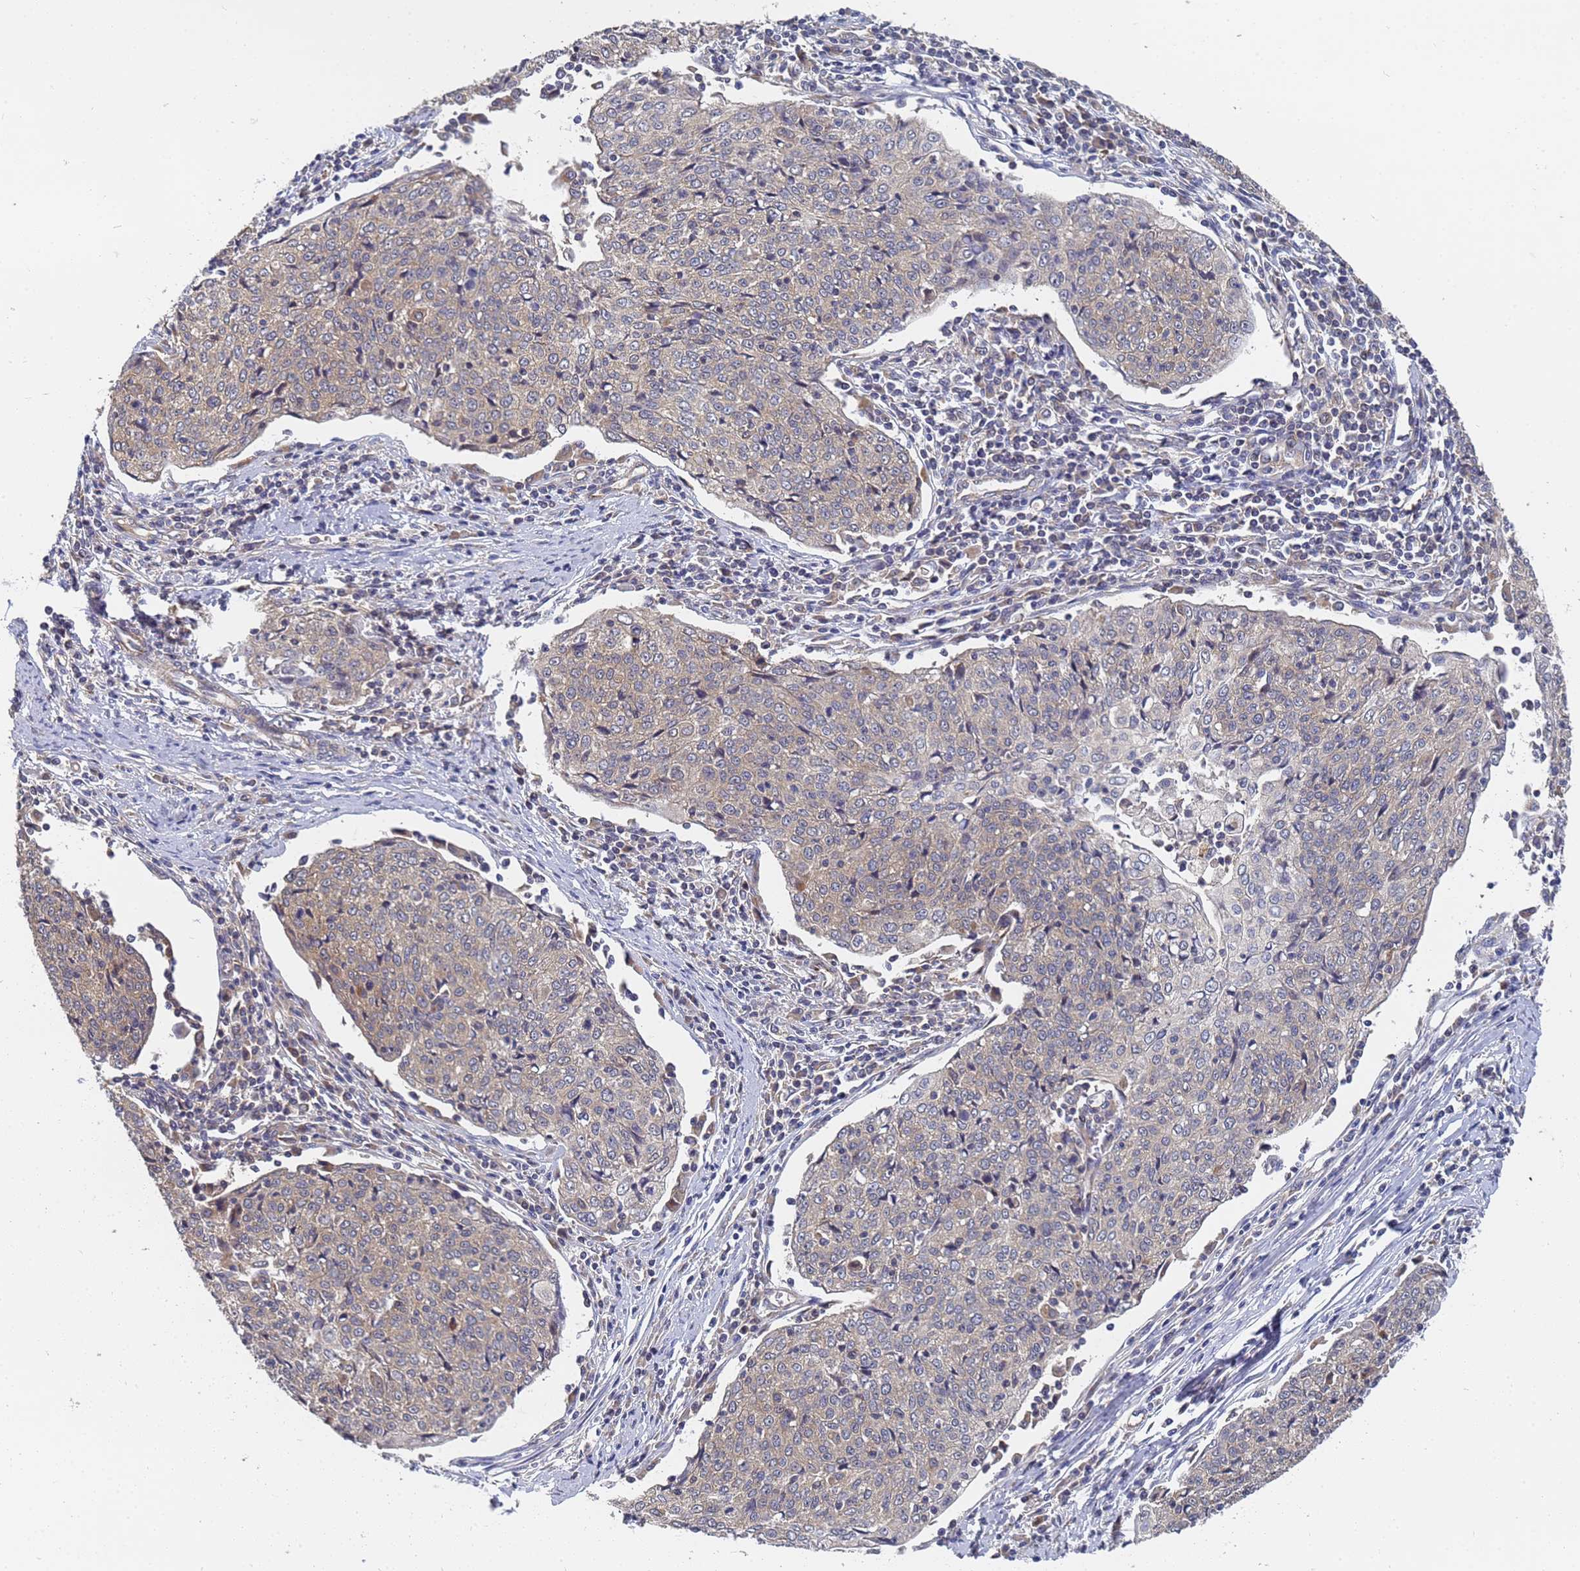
{"staining": {"intensity": "weak", "quantity": "25%-75%", "location": "cytoplasmic/membranous"}, "tissue": "cervical cancer", "cell_type": "Tumor cells", "image_type": "cancer", "snomed": [{"axis": "morphology", "description": "Squamous cell carcinoma, NOS"}, {"axis": "topography", "description": "Cervix"}], "caption": "A low amount of weak cytoplasmic/membranous positivity is appreciated in about 25%-75% of tumor cells in cervical squamous cell carcinoma tissue.", "gene": "ALS2CL", "patient": {"sex": "female", "age": 48}}